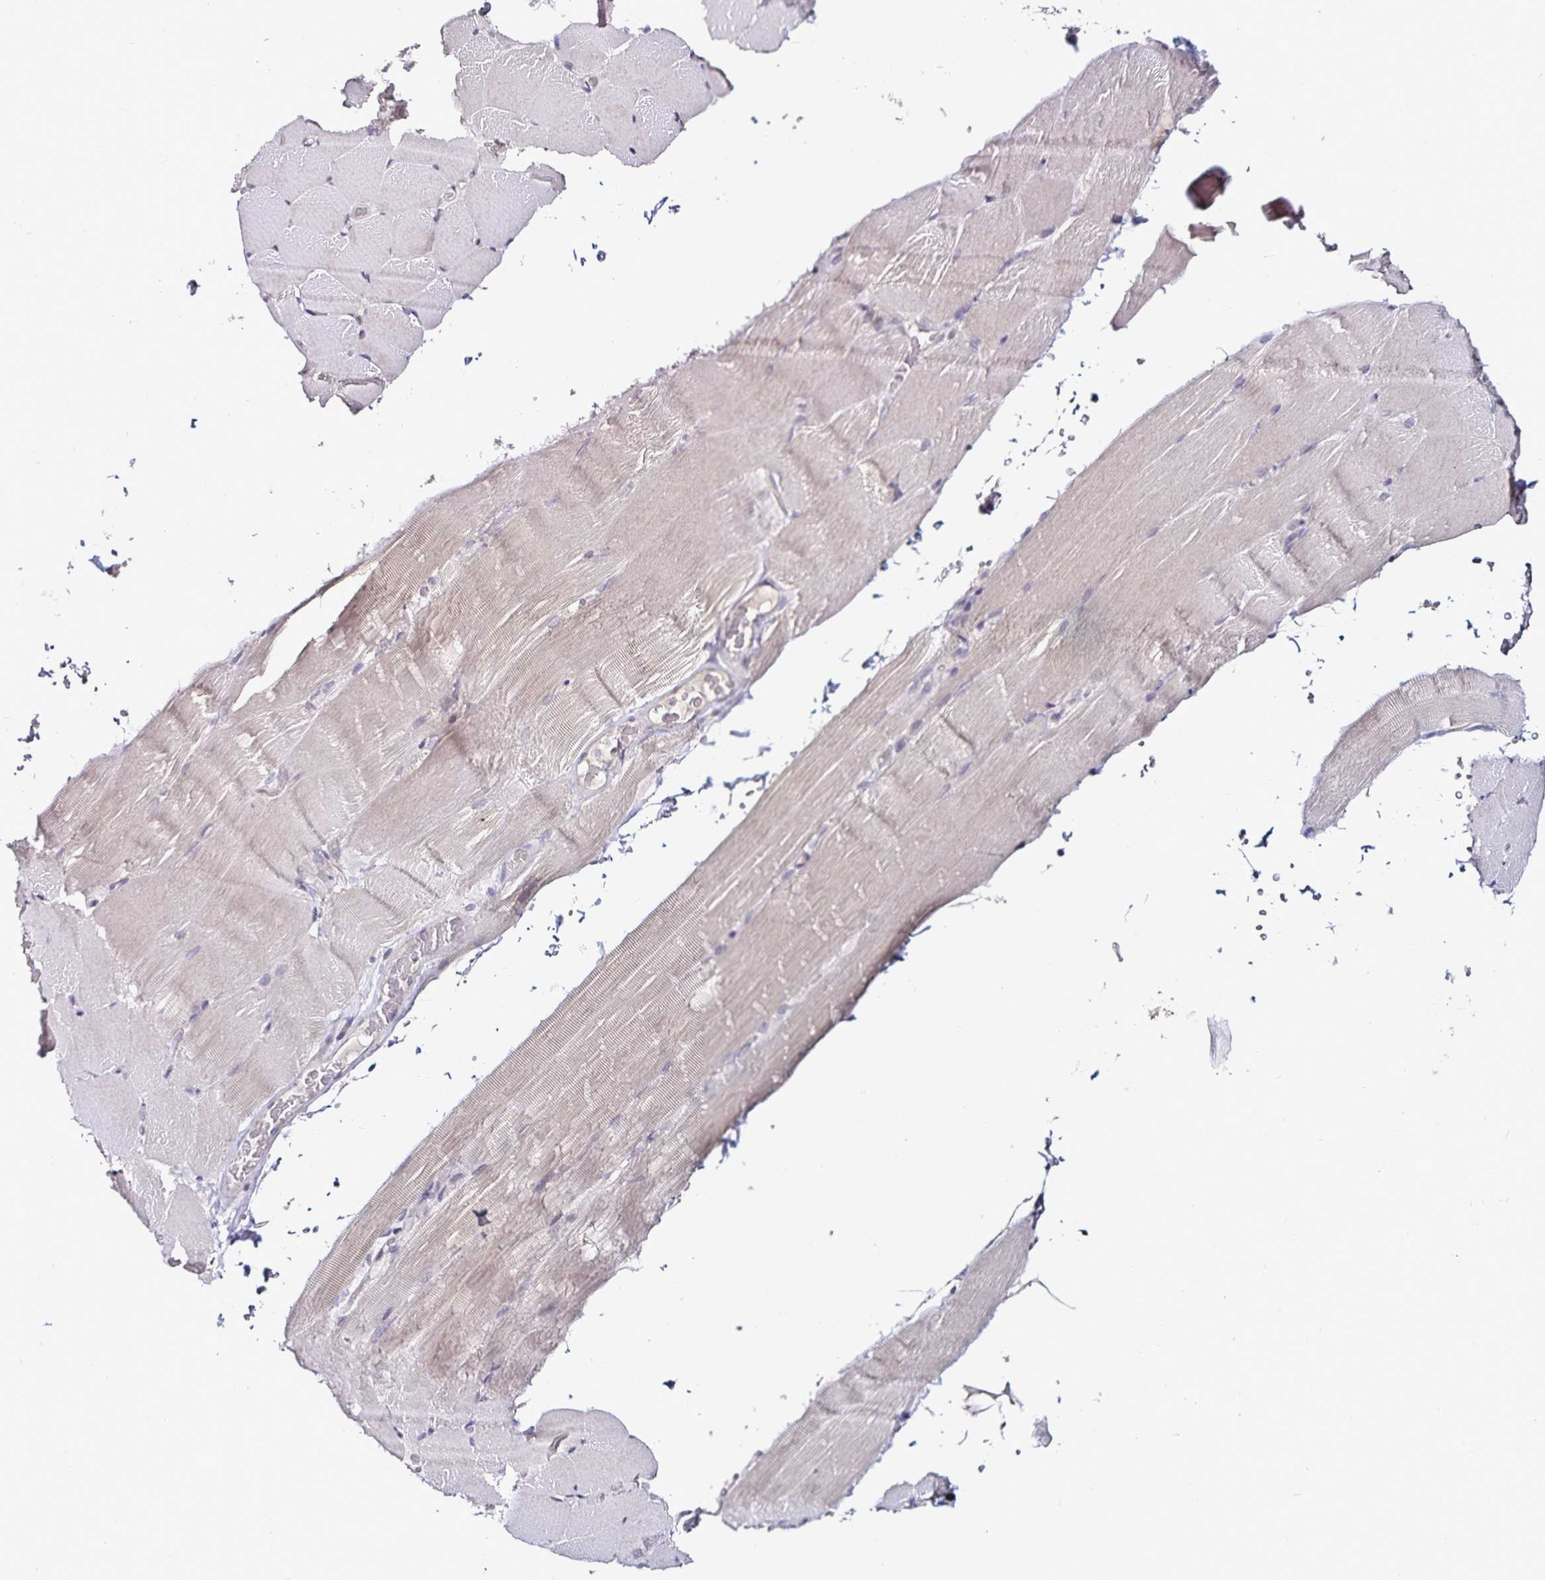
{"staining": {"intensity": "negative", "quantity": "none", "location": "none"}, "tissue": "skeletal muscle", "cell_type": "Myocytes", "image_type": "normal", "snomed": [{"axis": "morphology", "description": "Normal tissue, NOS"}, {"axis": "topography", "description": "Skeletal muscle"}], "caption": "Photomicrograph shows no significant protein staining in myocytes of unremarkable skeletal muscle.", "gene": "ACSL5", "patient": {"sex": "female", "age": 37}}